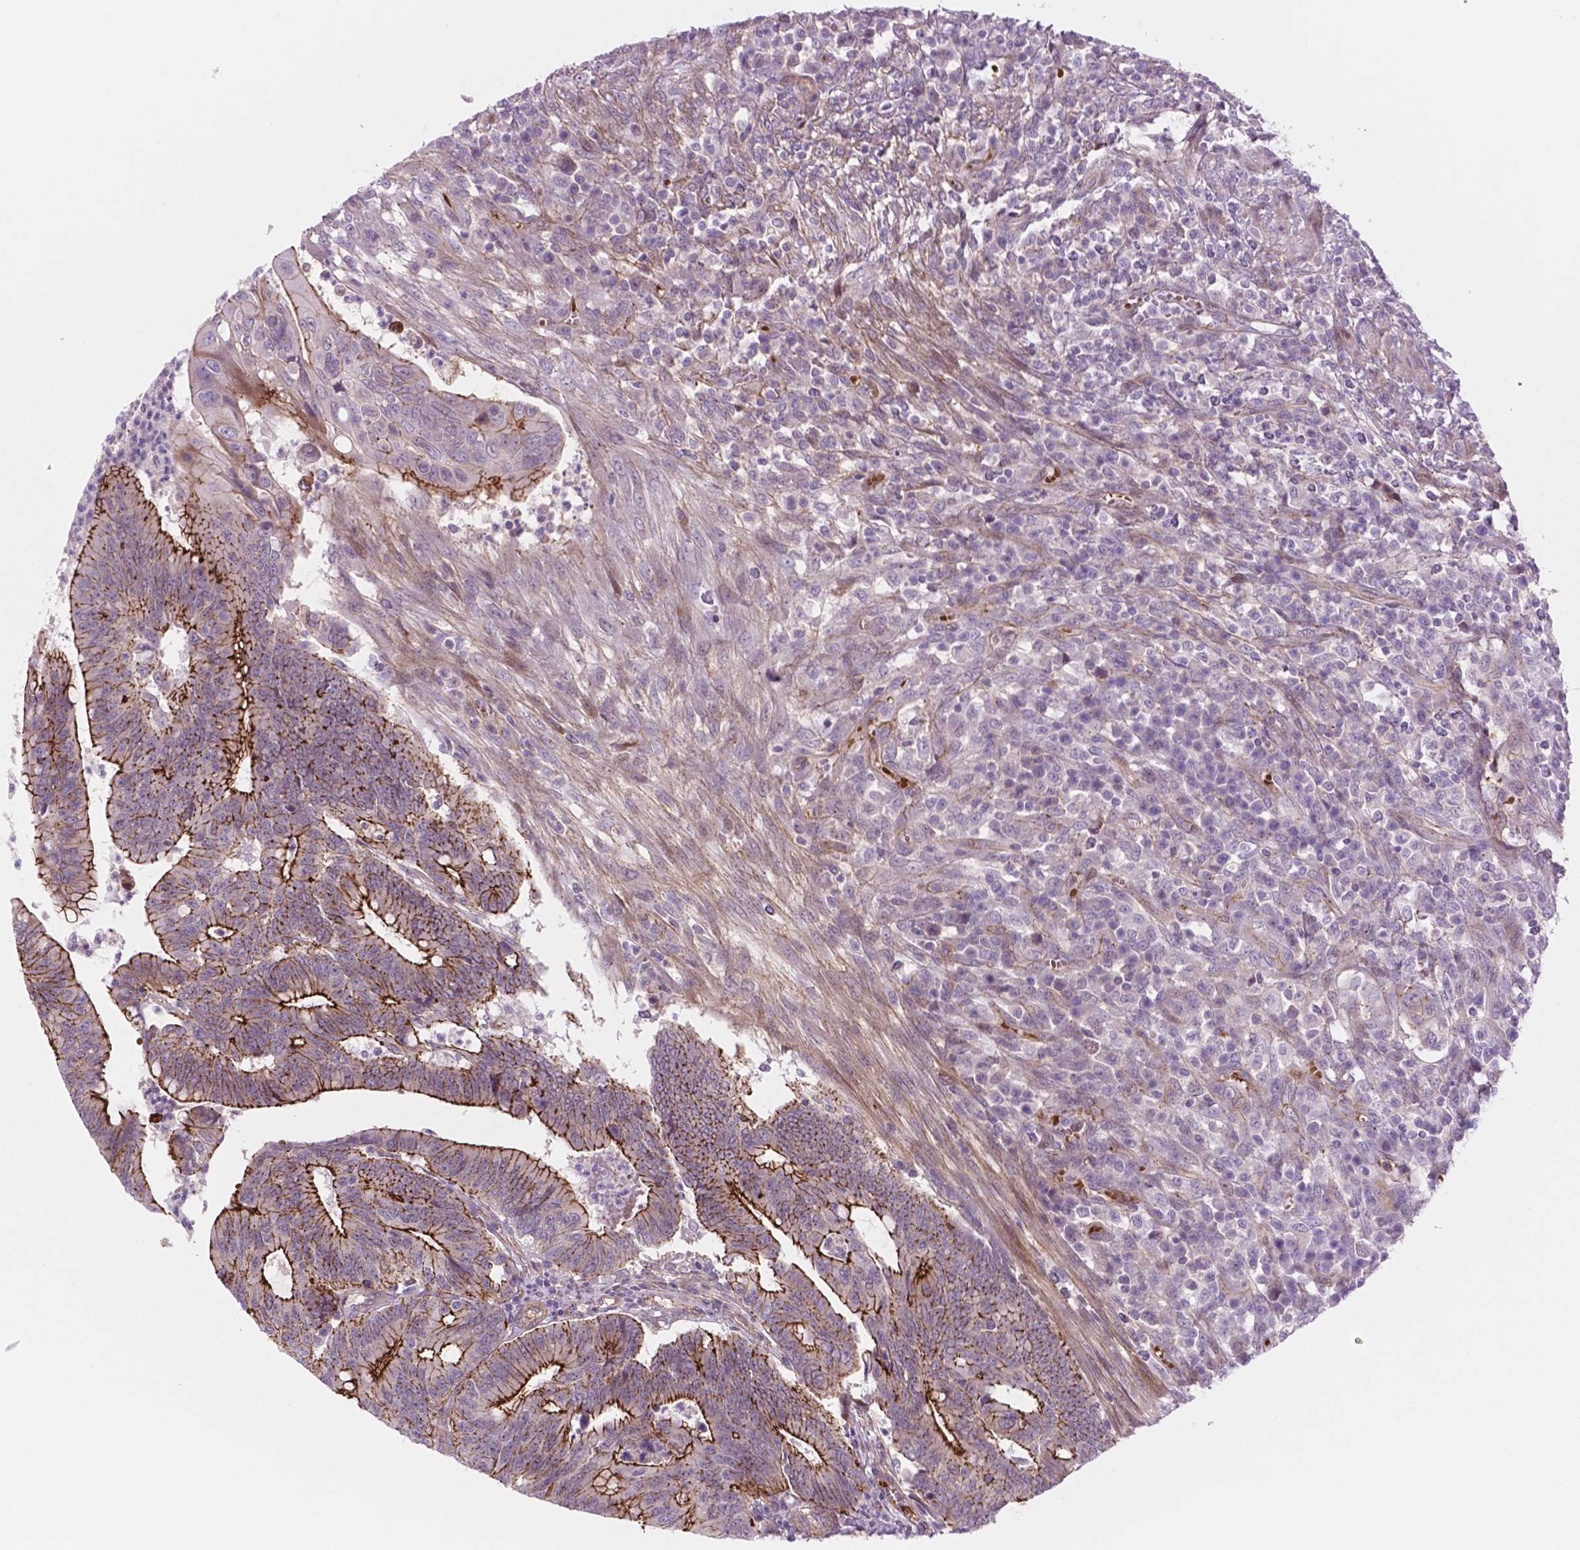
{"staining": {"intensity": "strong", "quantity": "25%-75%", "location": "cytoplasmic/membranous"}, "tissue": "colorectal cancer", "cell_type": "Tumor cells", "image_type": "cancer", "snomed": [{"axis": "morphology", "description": "Adenocarcinoma, NOS"}, {"axis": "topography", "description": "Colon"}], "caption": "Protein expression by immunohistochemistry (IHC) exhibits strong cytoplasmic/membranous staining in approximately 25%-75% of tumor cells in adenocarcinoma (colorectal).", "gene": "RND3", "patient": {"sex": "male", "age": 65}}